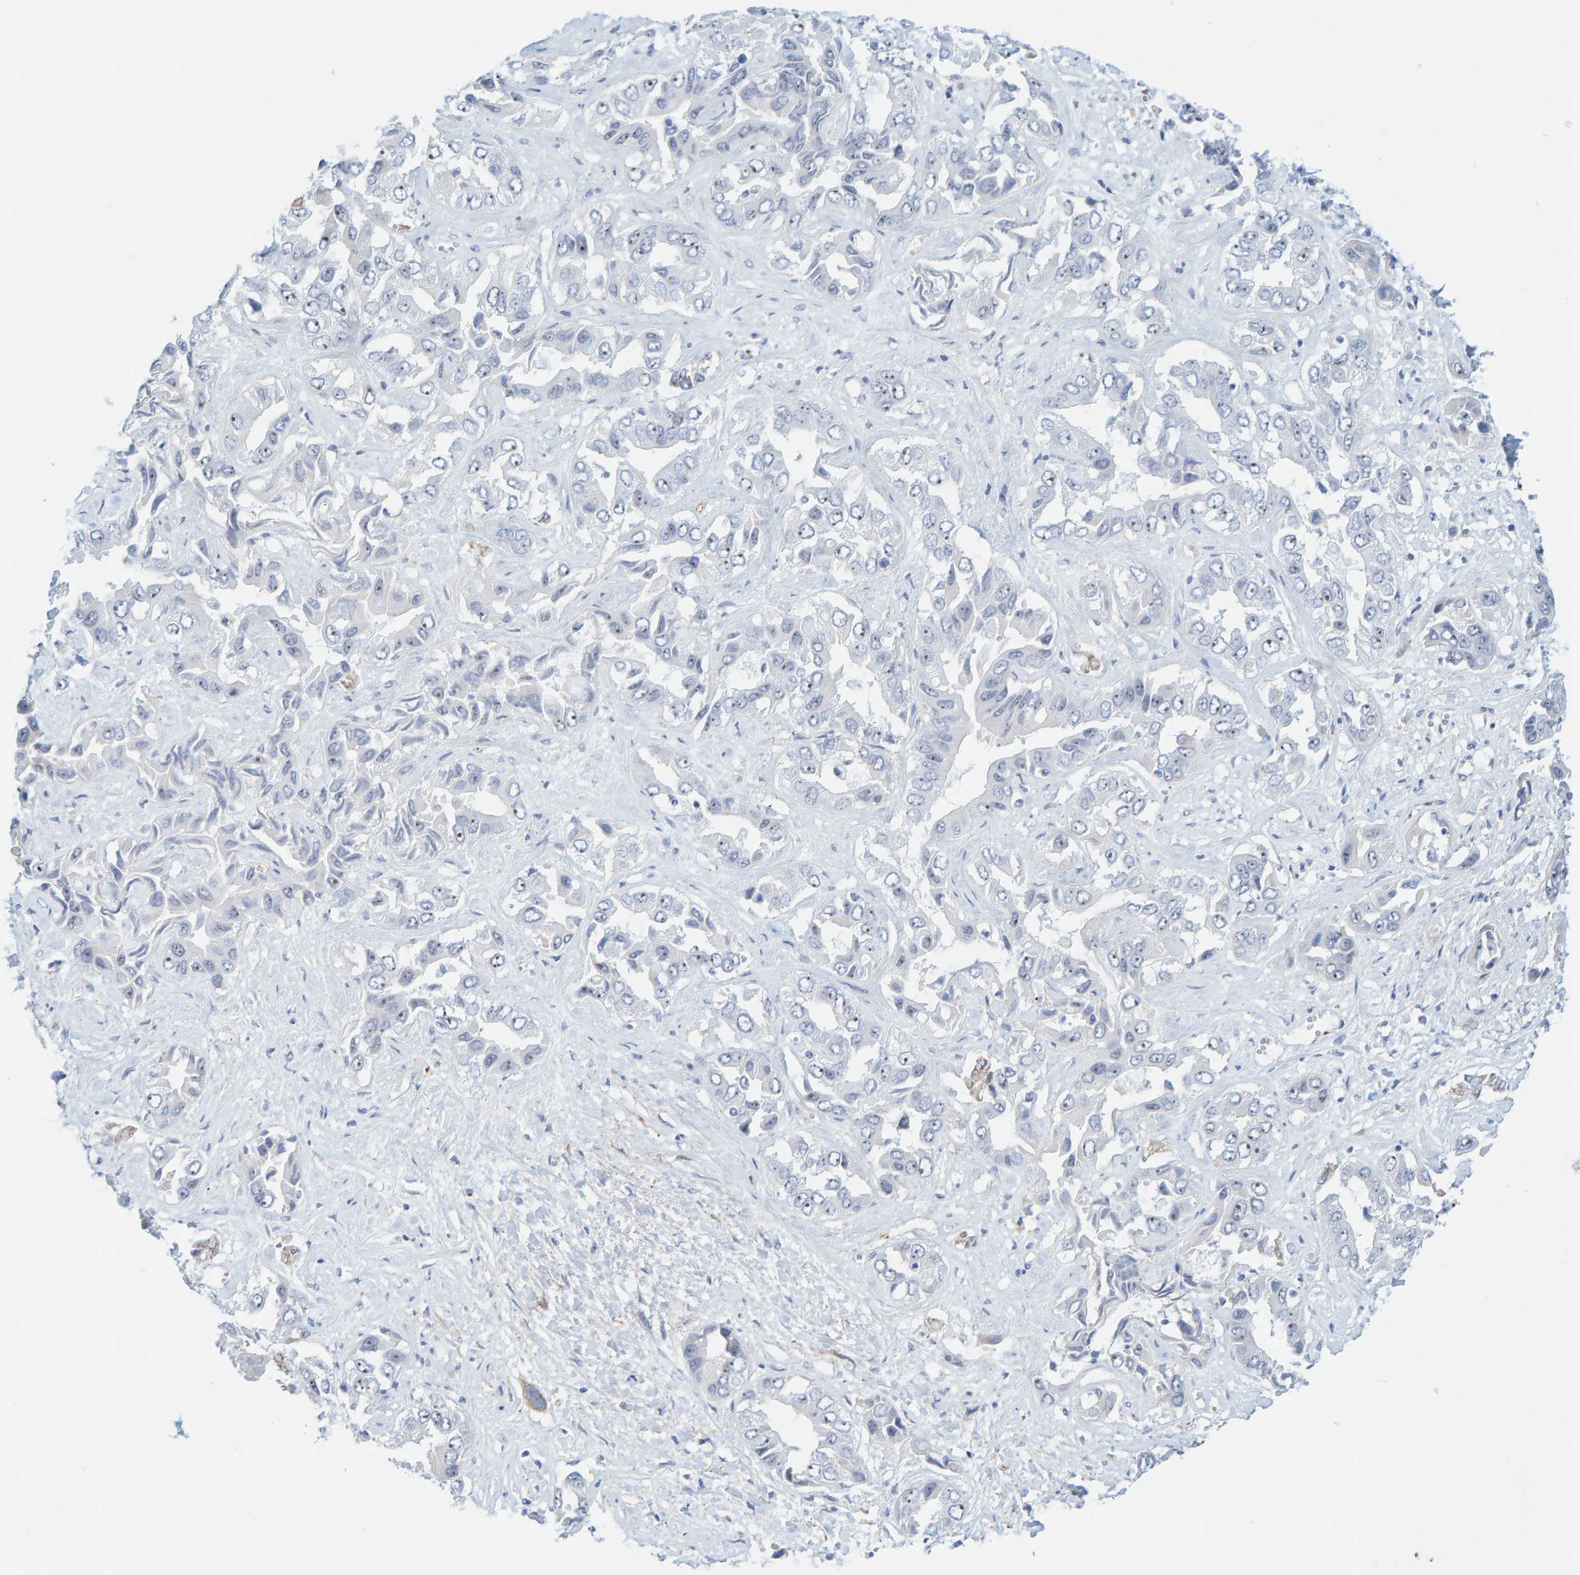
{"staining": {"intensity": "negative", "quantity": "none", "location": "none"}, "tissue": "liver cancer", "cell_type": "Tumor cells", "image_type": "cancer", "snomed": [{"axis": "morphology", "description": "Cholangiocarcinoma"}, {"axis": "topography", "description": "Liver"}], "caption": "DAB immunohistochemical staining of liver cancer demonstrates no significant positivity in tumor cells.", "gene": "MAP1B", "patient": {"sex": "female", "age": 52}}